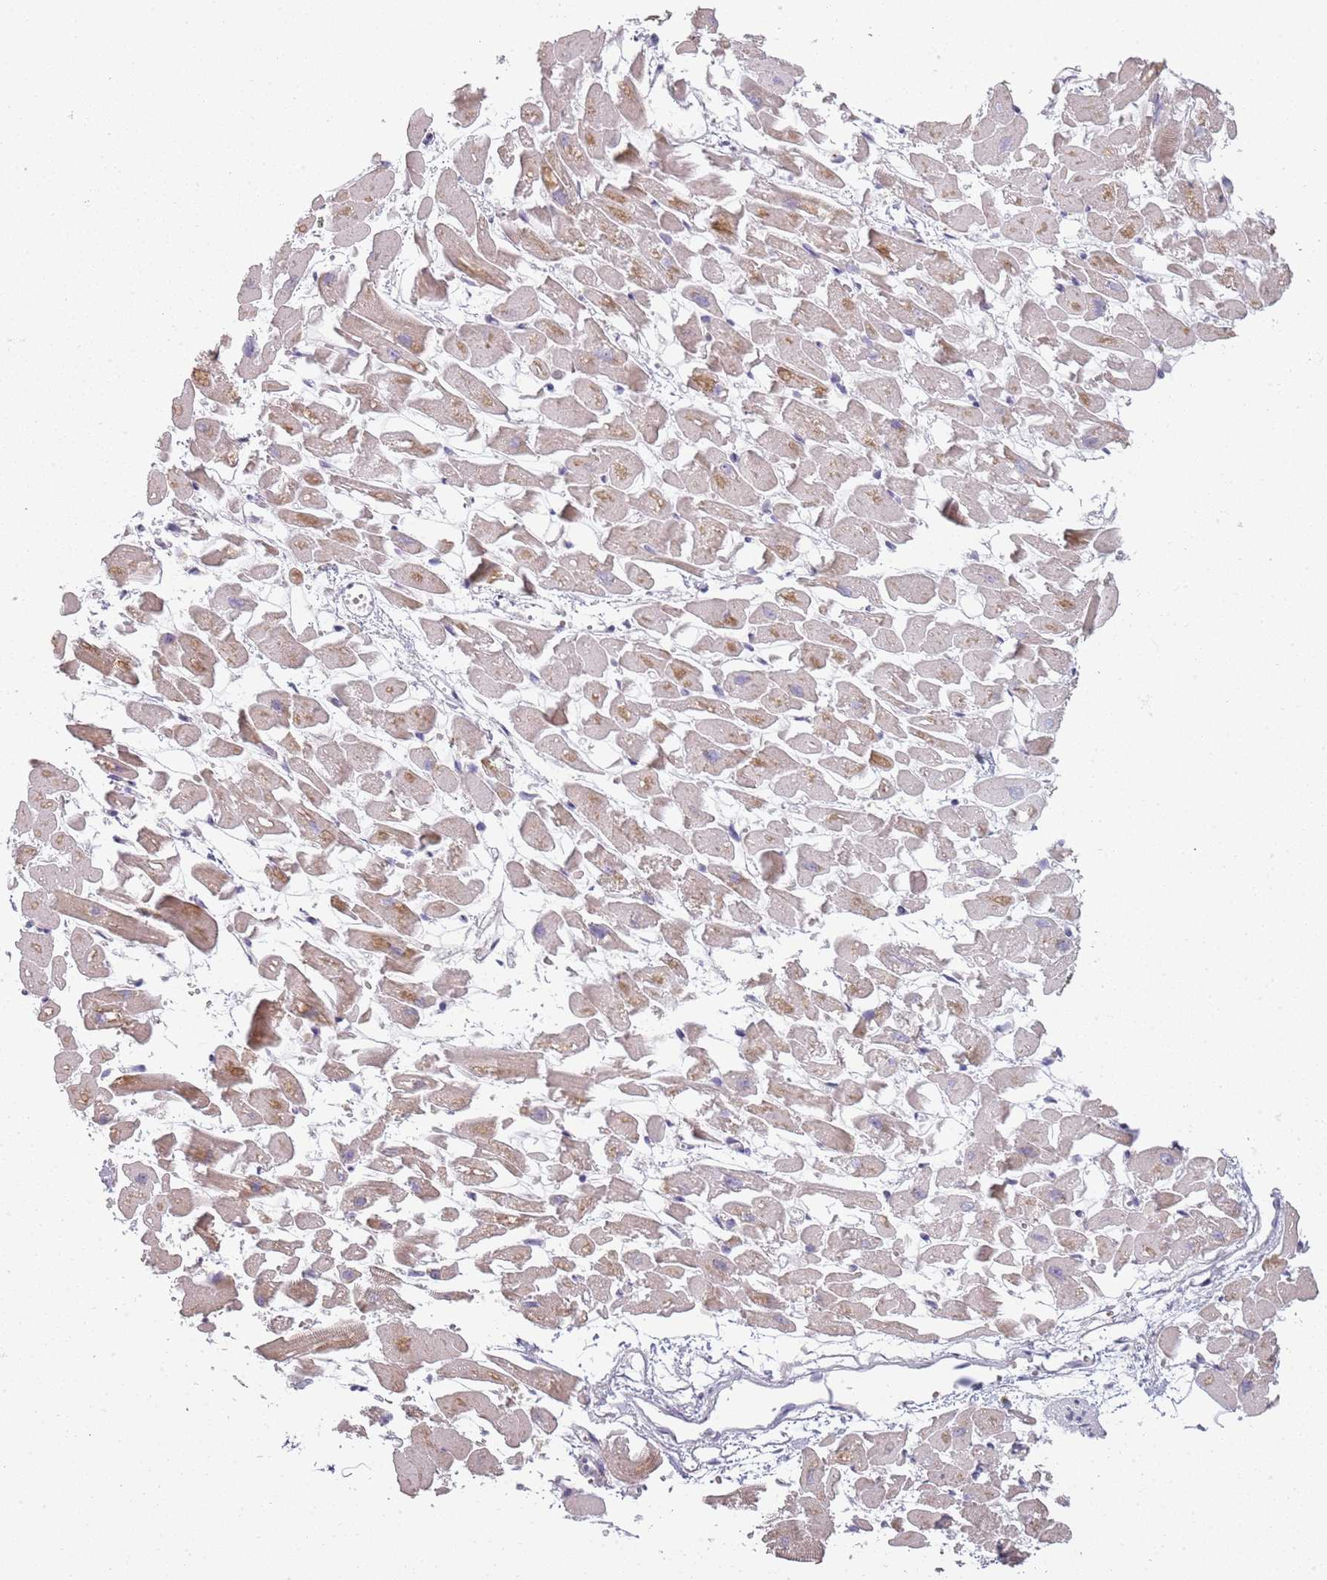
{"staining": {"intensity": "weak", "quantity": "<25%", "location": "cytoplasmic/membranous"}, "tissue": "heart muscle", "cell_type": "Cardiomyocytes", "image_type": "normal", "snomed": [{"axis": "morphology", "description": "Normal tissue, NOS"}, {"axis": "topography", "description": "Heart"}], "caption": "Human heart muscle stained for a protein using IHC demonstrates no expression in cardiomyocytes.", "gene": "CC2D2B", "patient": {"sex": "female", "age": 64}}